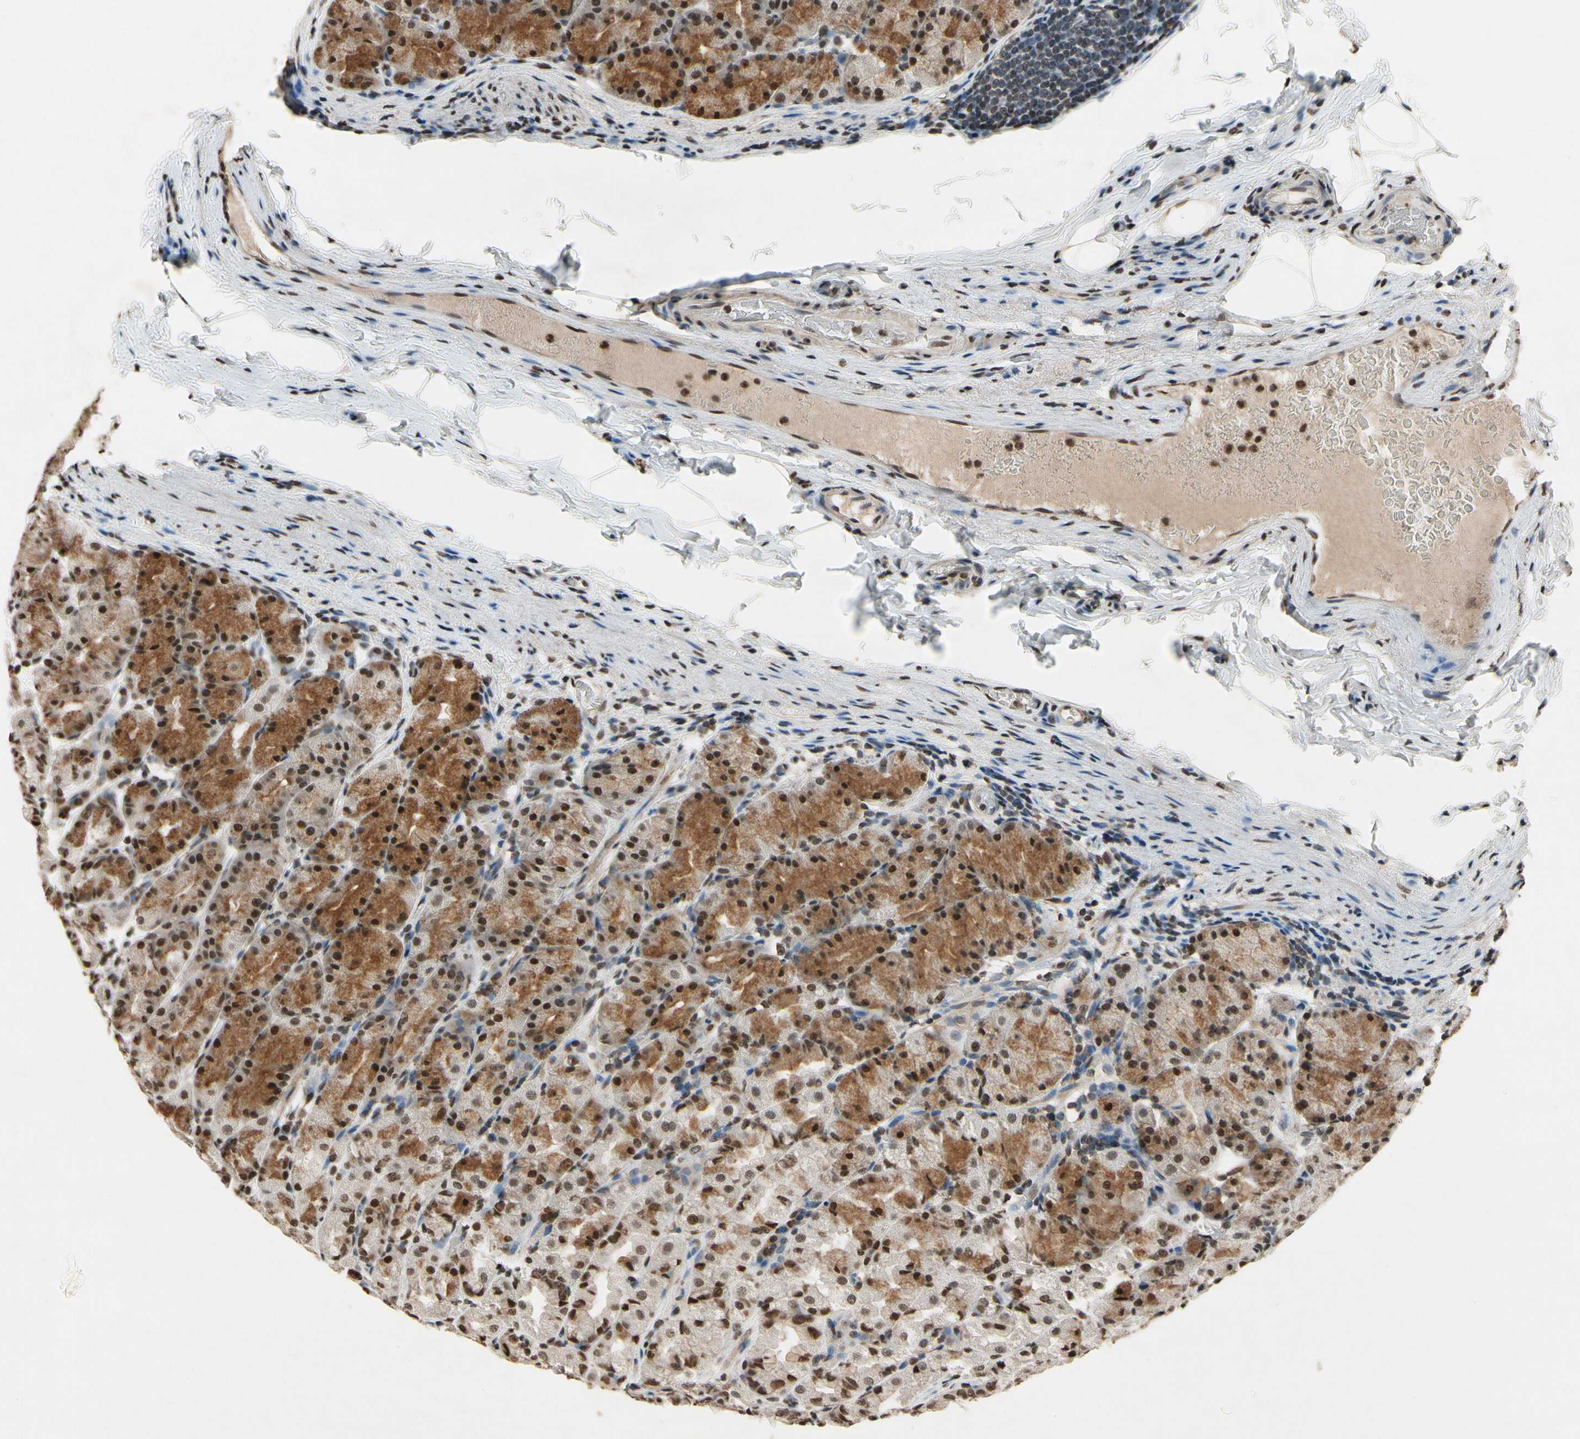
{"staining": {"intensity": "strong", "quantity": ">75%", "location": "nuclear"}, "tissue": "stomach", "cell_type": "Glandular cells", "image_type": "normal", "snomed": [{"axis": "morphology", "description": "Normal tissue, NOS"}, {"axis": "topography", "description": "Stomach, upper"}], "caption": "Immunohistochemical staining of benign human stomach reveals strong nuclear protein expression in about >75% of glandular cells. (DAB (3,3'-diaminobenzidine) IHC with brightfield microscopy, high magnification).", "gene": "HIPK2", "patient": {"sex": "male", "age": 68}}